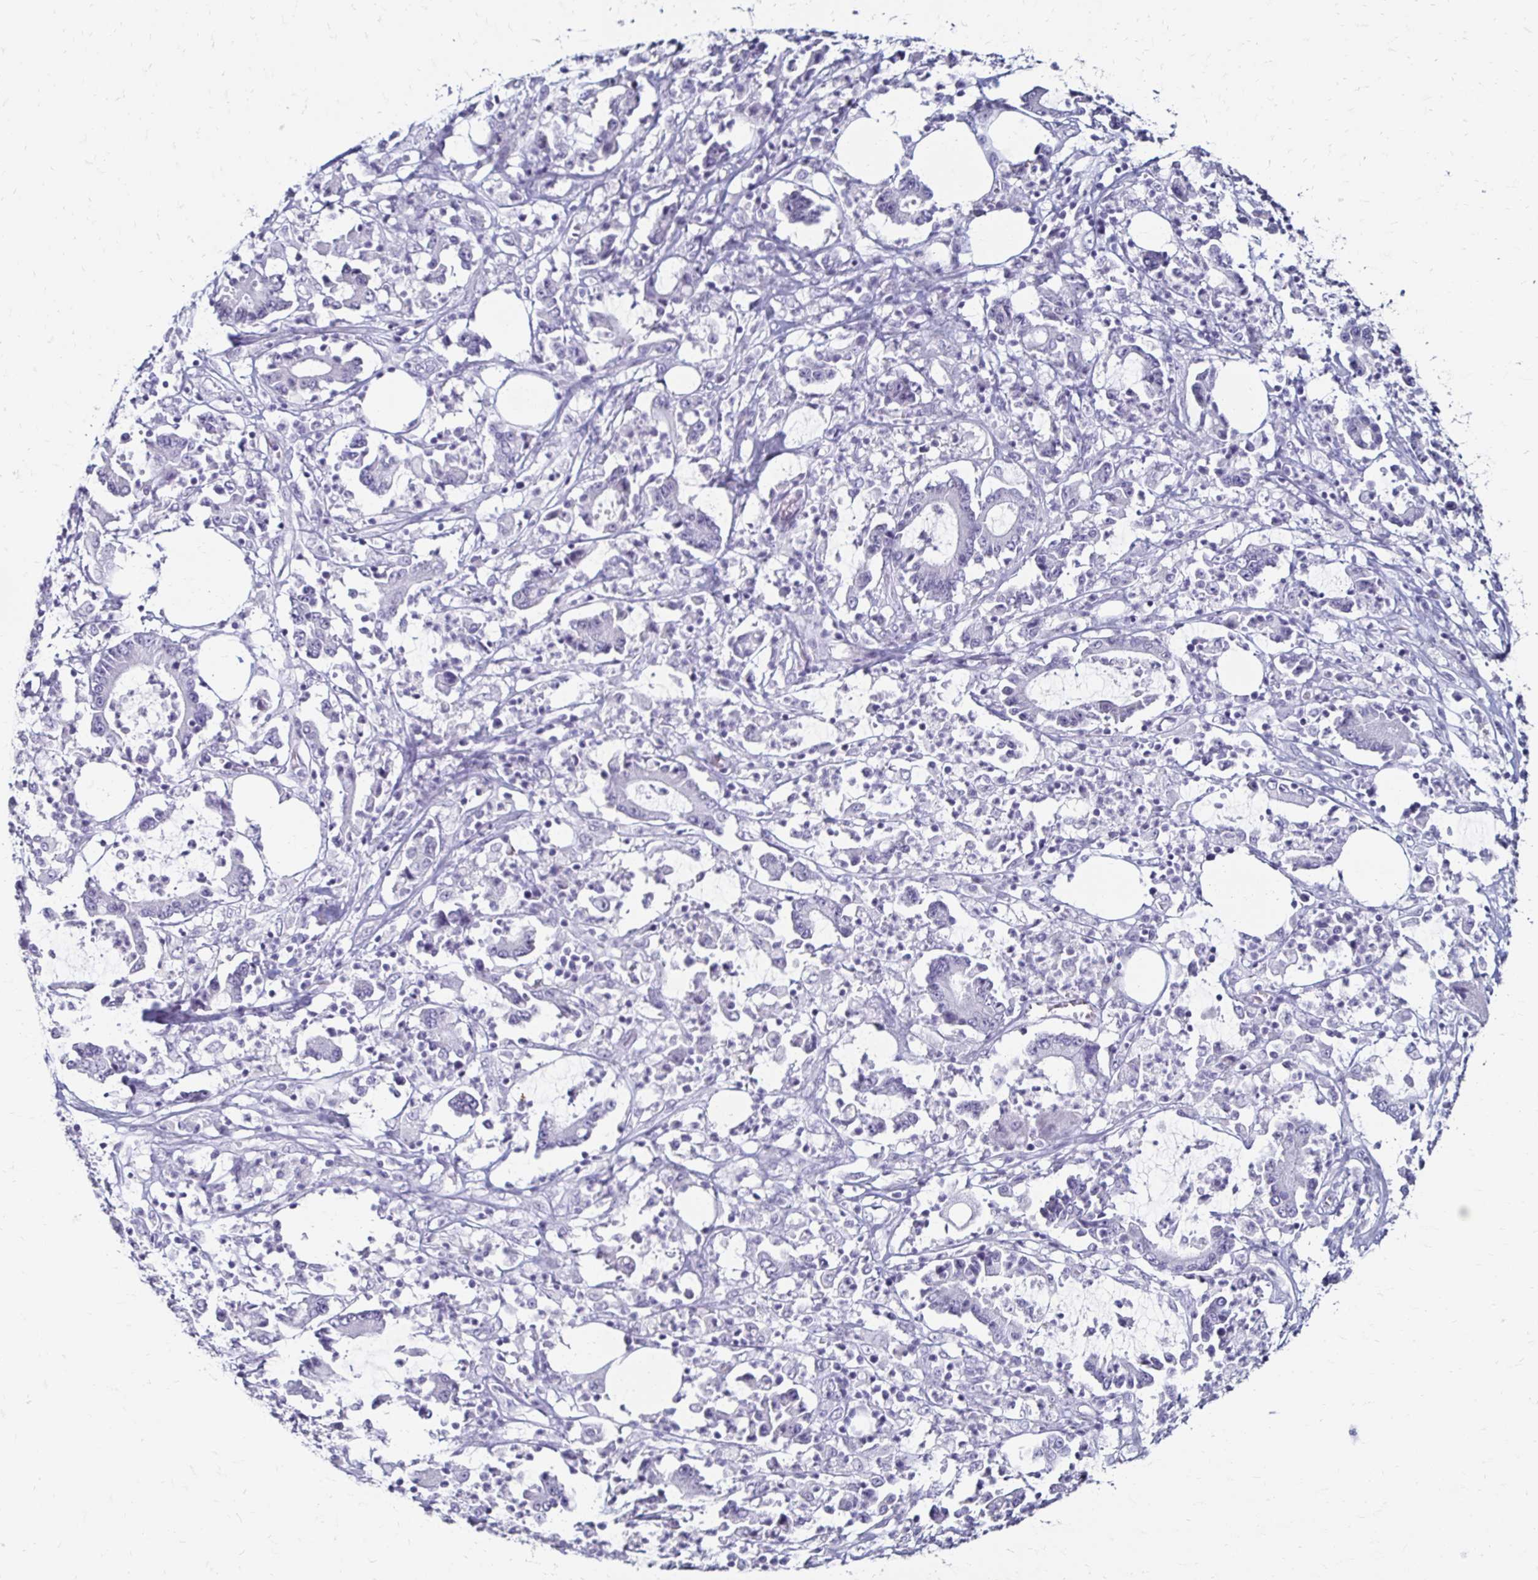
{"staining": {"intensity": "negative", "quantity": "none", "location": "none"}, "tissue": "stomach cancer", "cell_type": "Tumor cells", "image_type": "cancer", "snomed": [{"axis": "morphology", "description": "Adenocarcinoma, NOS"}, {"axis": "topography", "description": "Stomach, upper"}], "caption": "This is a image of immunohistochemistry (IHC) staining of stomach cancer, which shows no staining in tumor cells. (DAB immunohistochemistry visualized using brightfield microscopy, high magnification).", "gene": "TOMM34", "patient": {"sex": "male", "age": 68}}